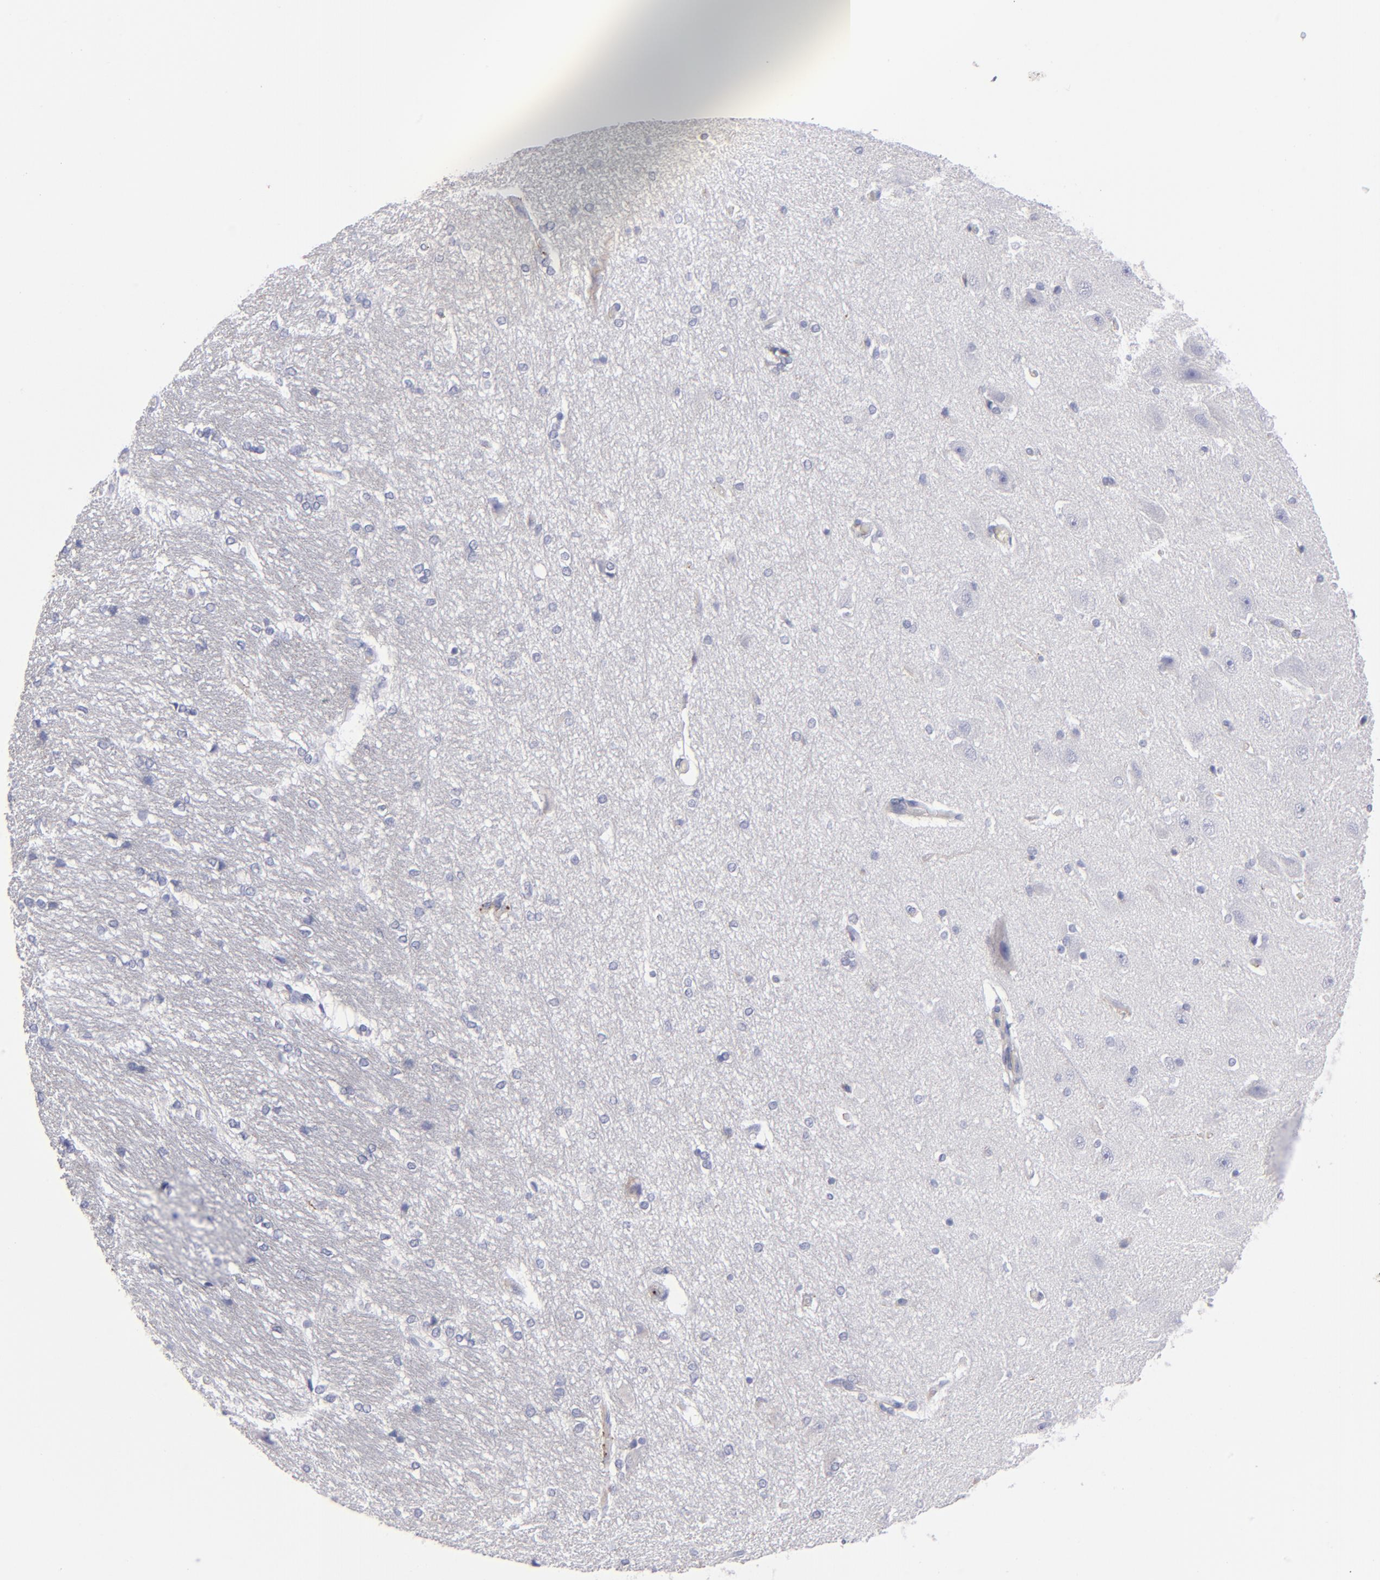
{"staining": {"intensity": "negative", "quantity": "none", "location": "none"}, "tissue": "hippocampus", "cell_type": "Glial cells", "image_type": "normal", "snomed": [{"axis": "morphology", "description": "Normal tissue, NOS"}, {"axis": "topography", "description": "Hippocampus"}], "caption": "High power microscopy photomicrograph of an IHC histopathology image of normal hippocampus, revealing no significant expression in glial cells.", "gene": "MFGE8", "patient": {"sex": "female", "age": 19}}